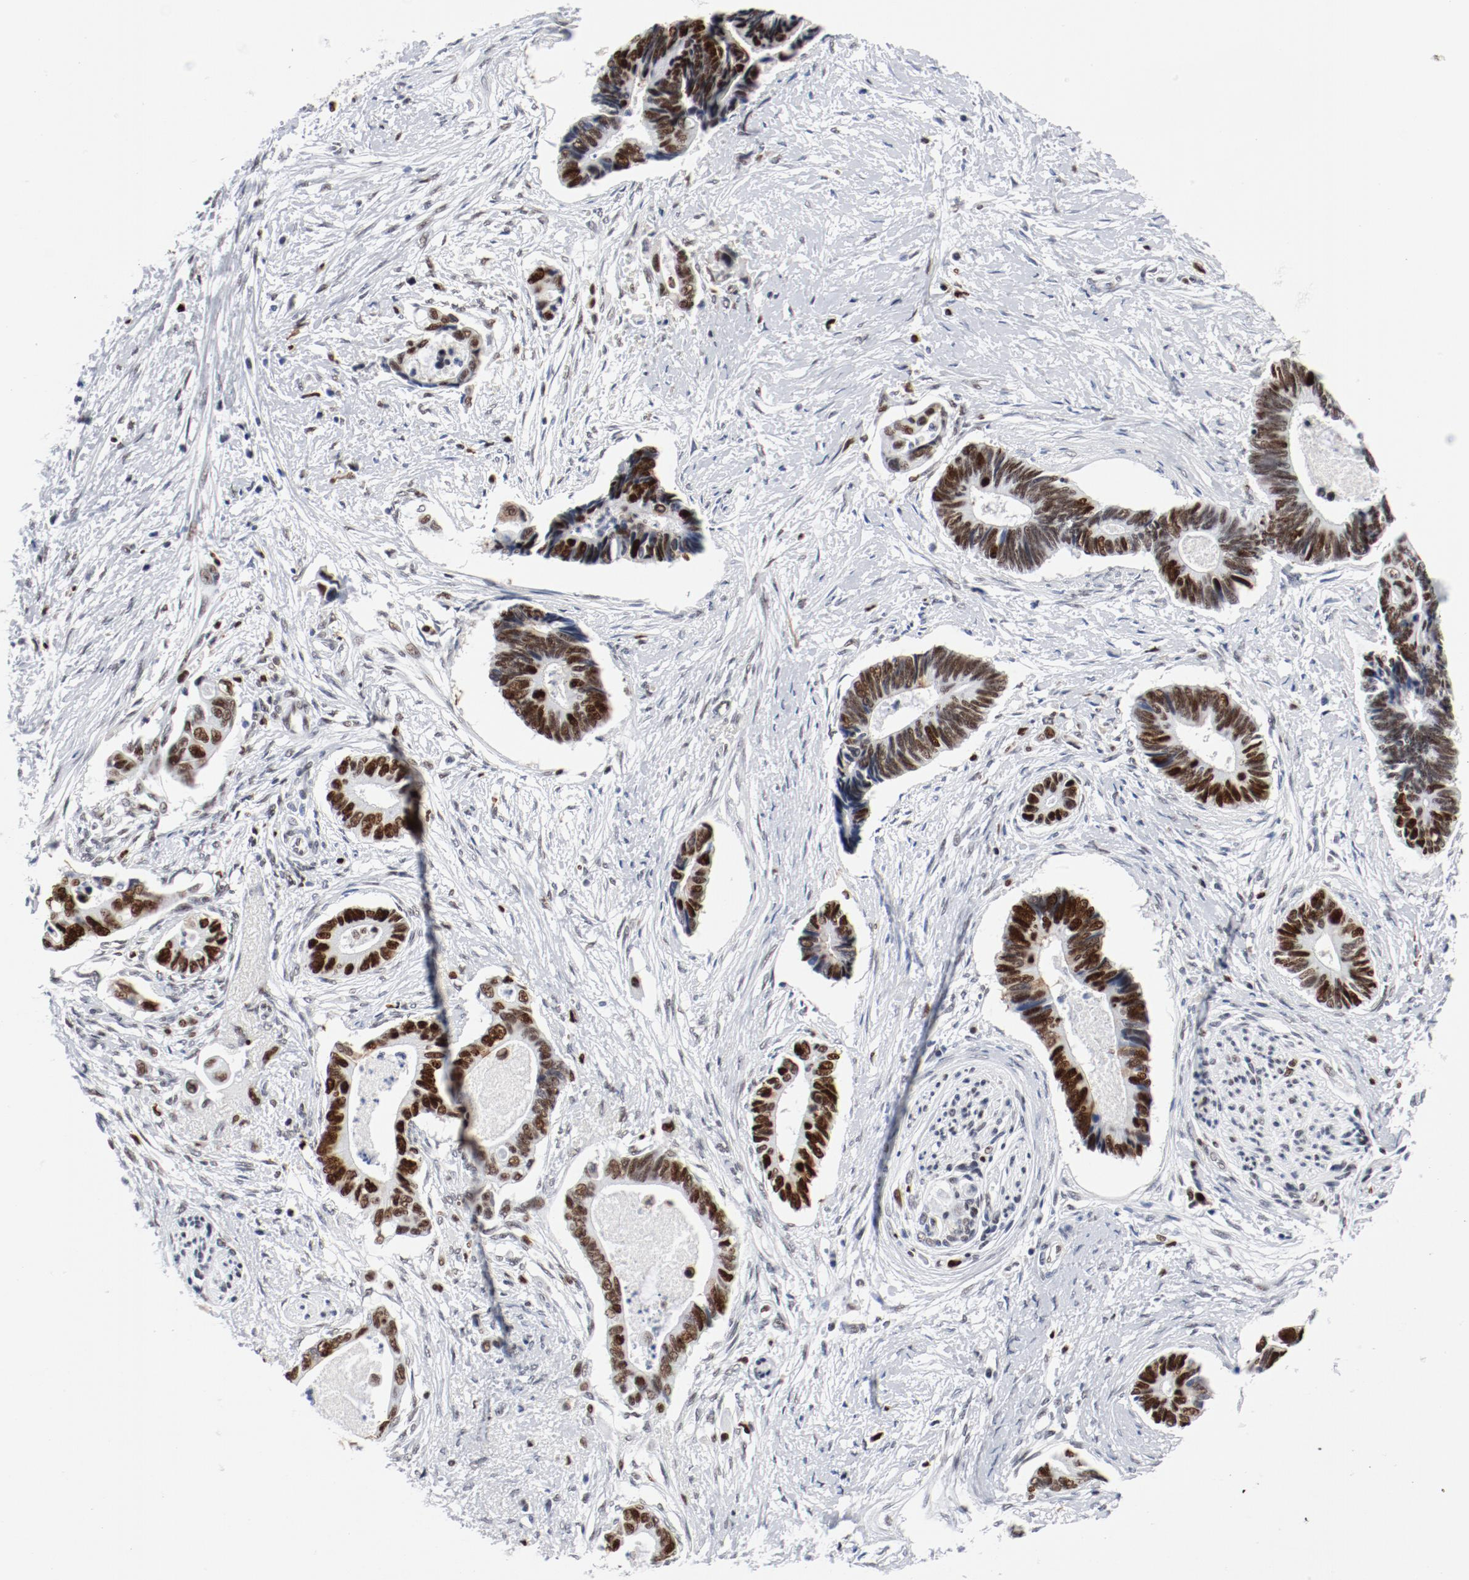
{"staining": {"intensity": "strong", "quantity": ">75%", "location": "nuclear"}, "tissue": "pancreatic cancer", "cell_type": "Tumor cells", "image_type": "cancer", "snomed": [{"axis": "morphology", "description": "Adenocarcinoma, NOS"}, {"axis": "topography", "description": "Pancreas"}], "caption": "An image of pancreatic adenocarcinoma stained for a protein displays strong nuclear brown staining in tumor cells. The protein is stained brown, and the nuclei are stained in blue (DAB IHC with brightfield microscopy, high magnification).", "gene": "POLD1", "patient": {"sex": "female", "age": 70}}